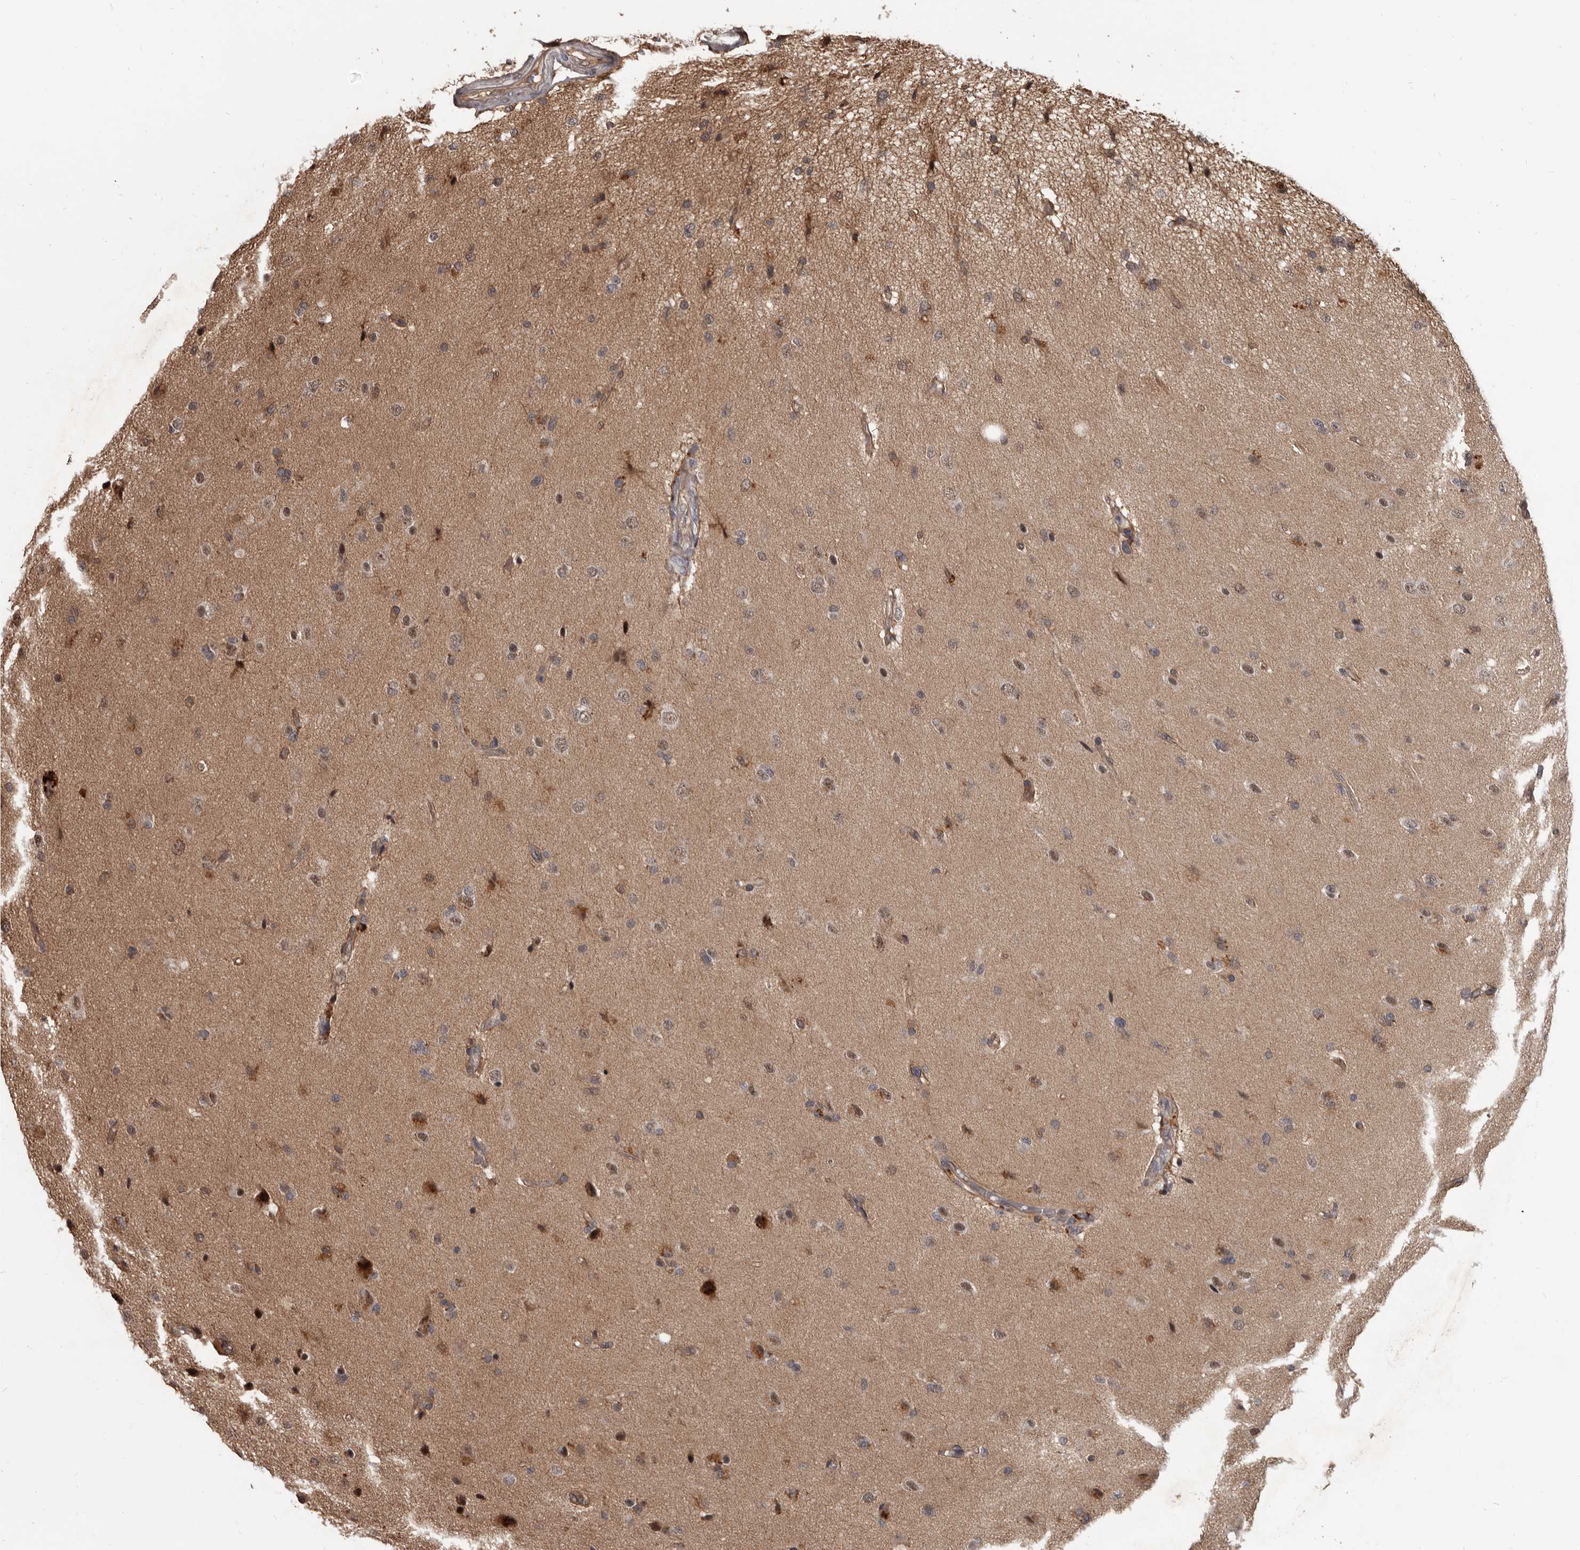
{"staining": {"intensity": "moderate", "quantity": "<25%", "location": "cytoplasmic/membranous"}, "tissue": "glioma", "cell_type": "Tumor cells", "image_type": "cancer", "snomed": [{"axis": "morphology", "description": "Glioma, malignant, High grade"}, {"axis": "topography", "description": "Brain"}], "caption": "Glioma stained for a protein (brown) shows moderate cytoplasmic/membranous positive positivity in about <25% of tumor cells.", "gene": "AHR", "patient": {"sex": "male", "age": 72}}